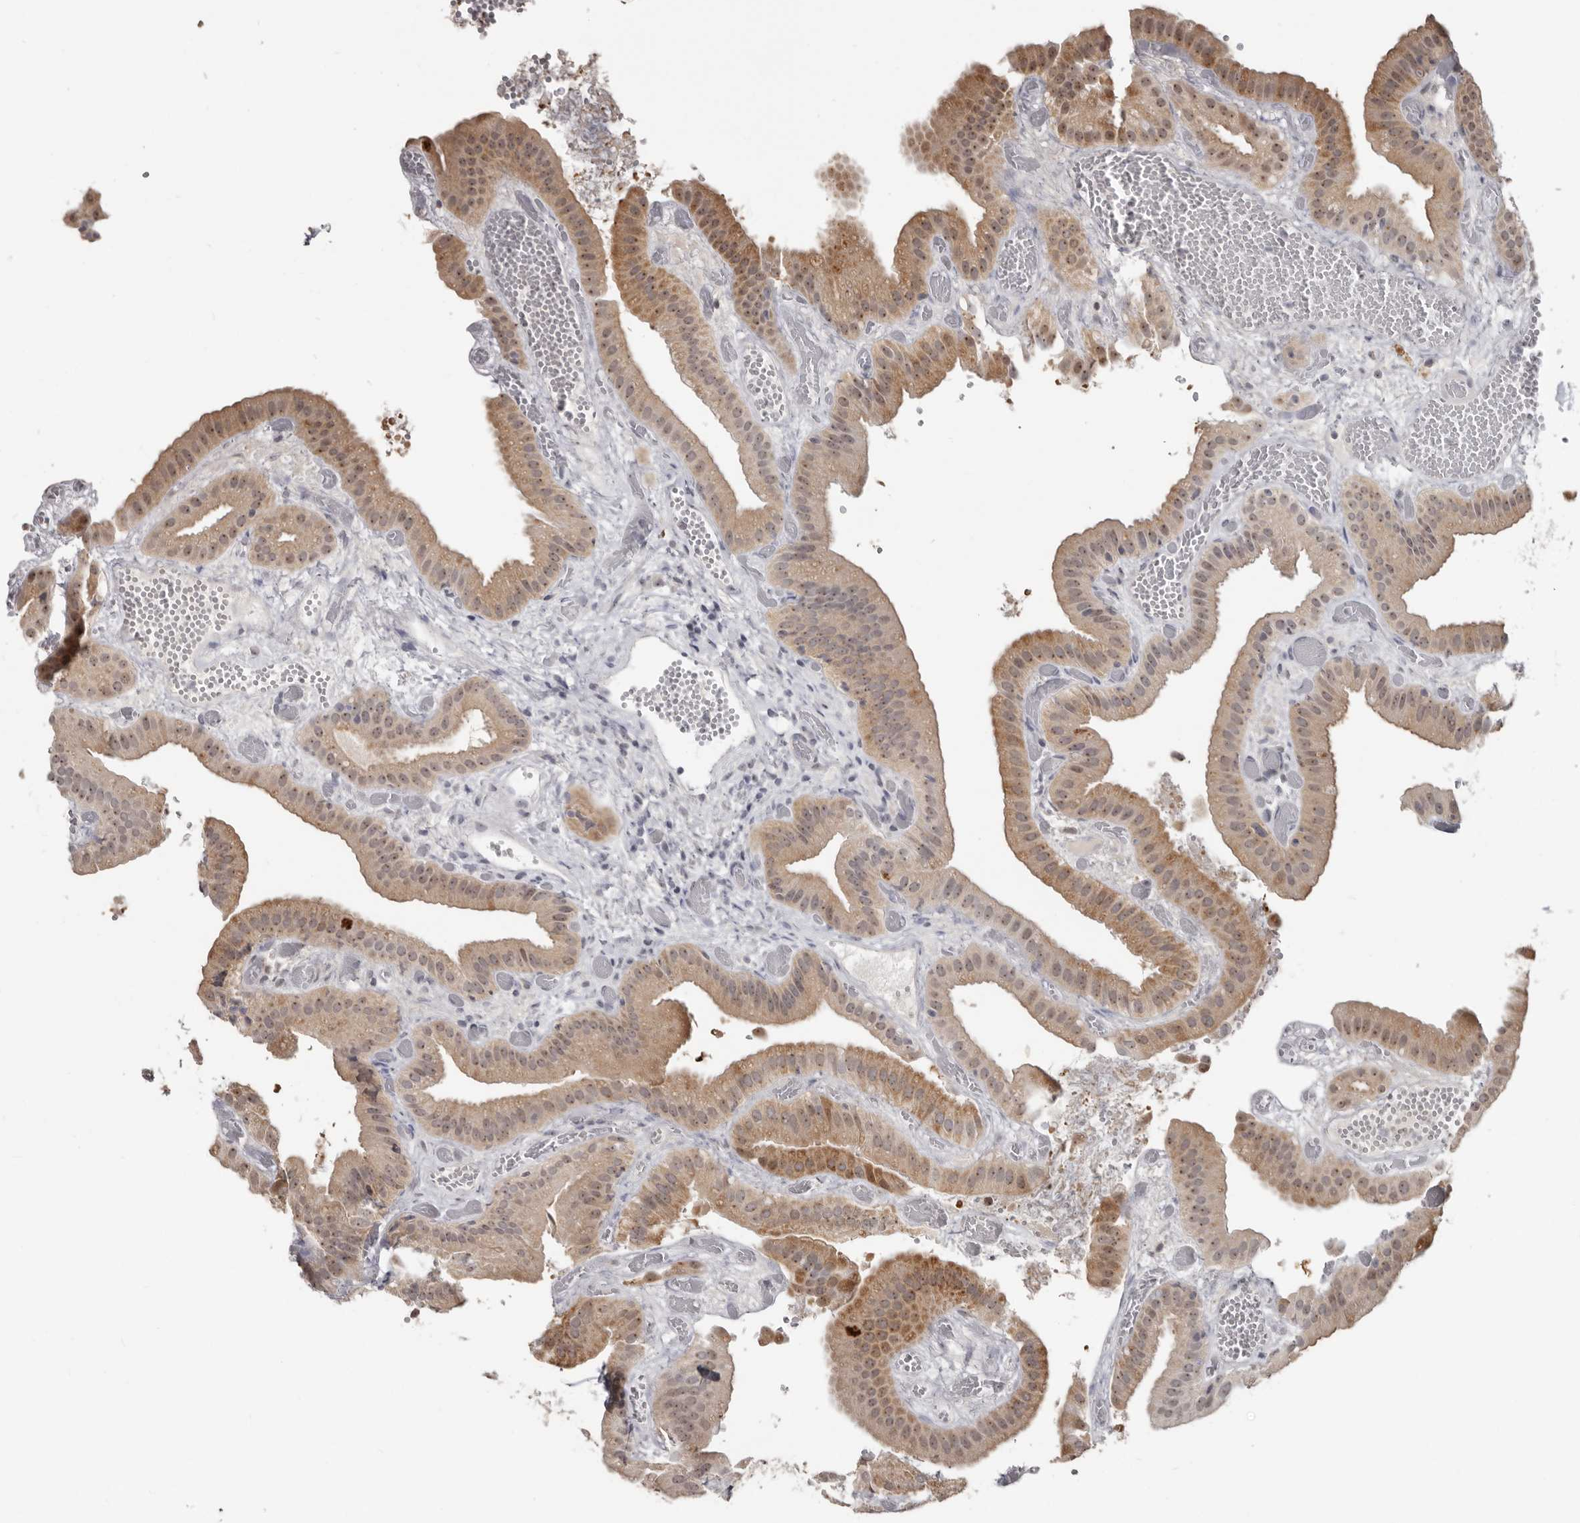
{"staining": {"intensity": "moderate", "quantity": ">75%", "location": "cytoplasmic/membranous"}, "tissue": "gallbladder", "cell_type": "Glandular cells", "image_type": "normal", "snomed": [{"axis": "morphology", "description": "Normal tissue, NOS"}, {"axis": "topography", "description": "Gallbladder"}], "caption": "Immunohistochemical staining of normal human gallbladder reveals medium levels of moderate cytoplasmic/membranous staining in about >75% of glandular cells.", "gene": "BAD", "patient": {"sex": "female", "age": 64}}